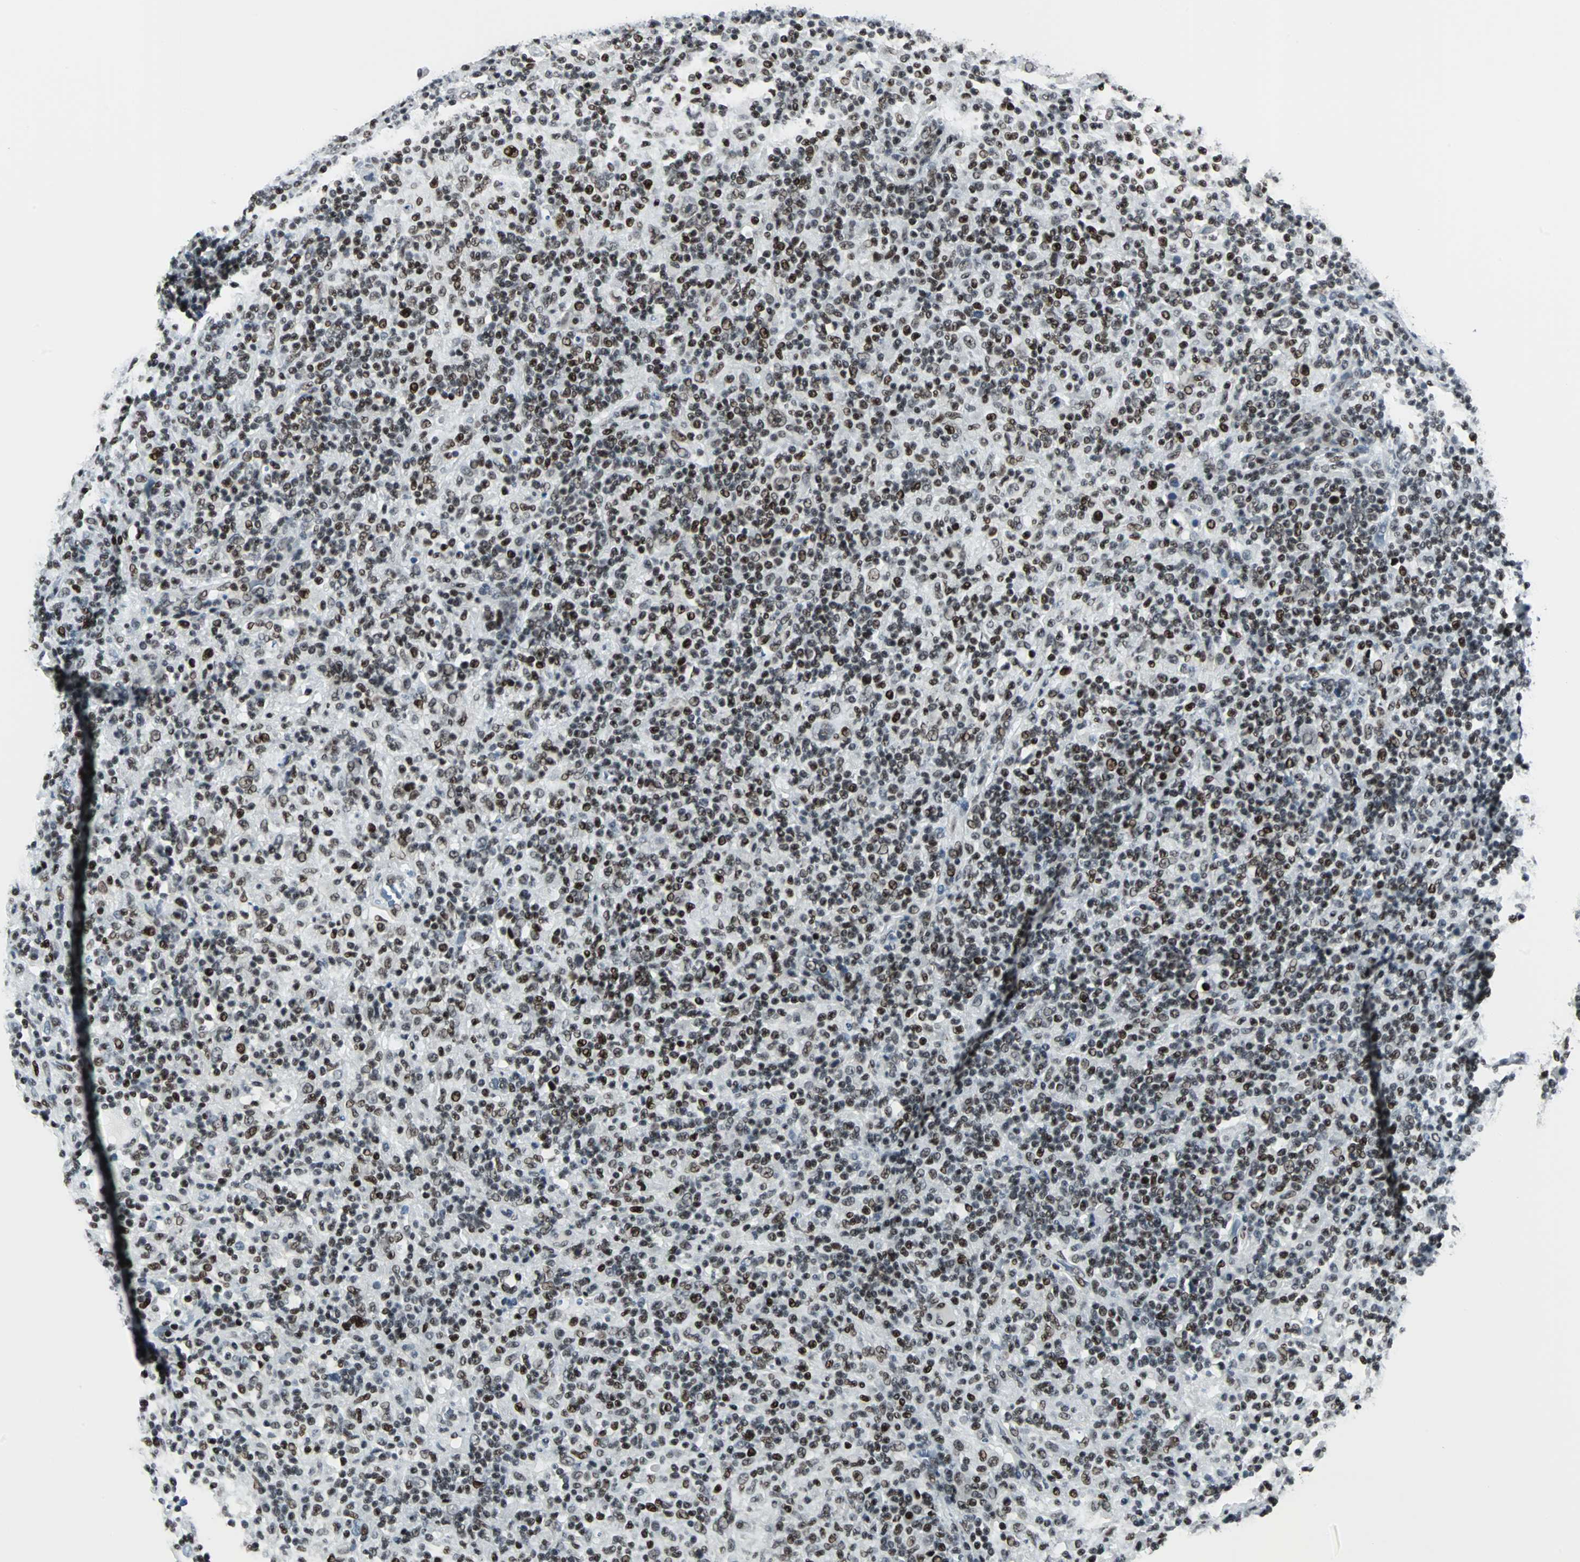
{"staining": {"intensity": "strong", "quantity": ">75%", "location": "nuclear"}, "tissue": "lymphoma", "cell_type": "Tumor cells", "image_type": "cancer", "snomed": [{"axis": "morphology", "description": "Hodgkin's disease, NOS"}, {"axis": "topography", "description": "Lymph node"}], "caption": "Immunohistochemical staining of human lymphoma exhibits high levels of strong nuclear positivity in about >75% of tumor cells.", "gene": "MEF2D", "patient": {"sex": "male", "age": 70}}